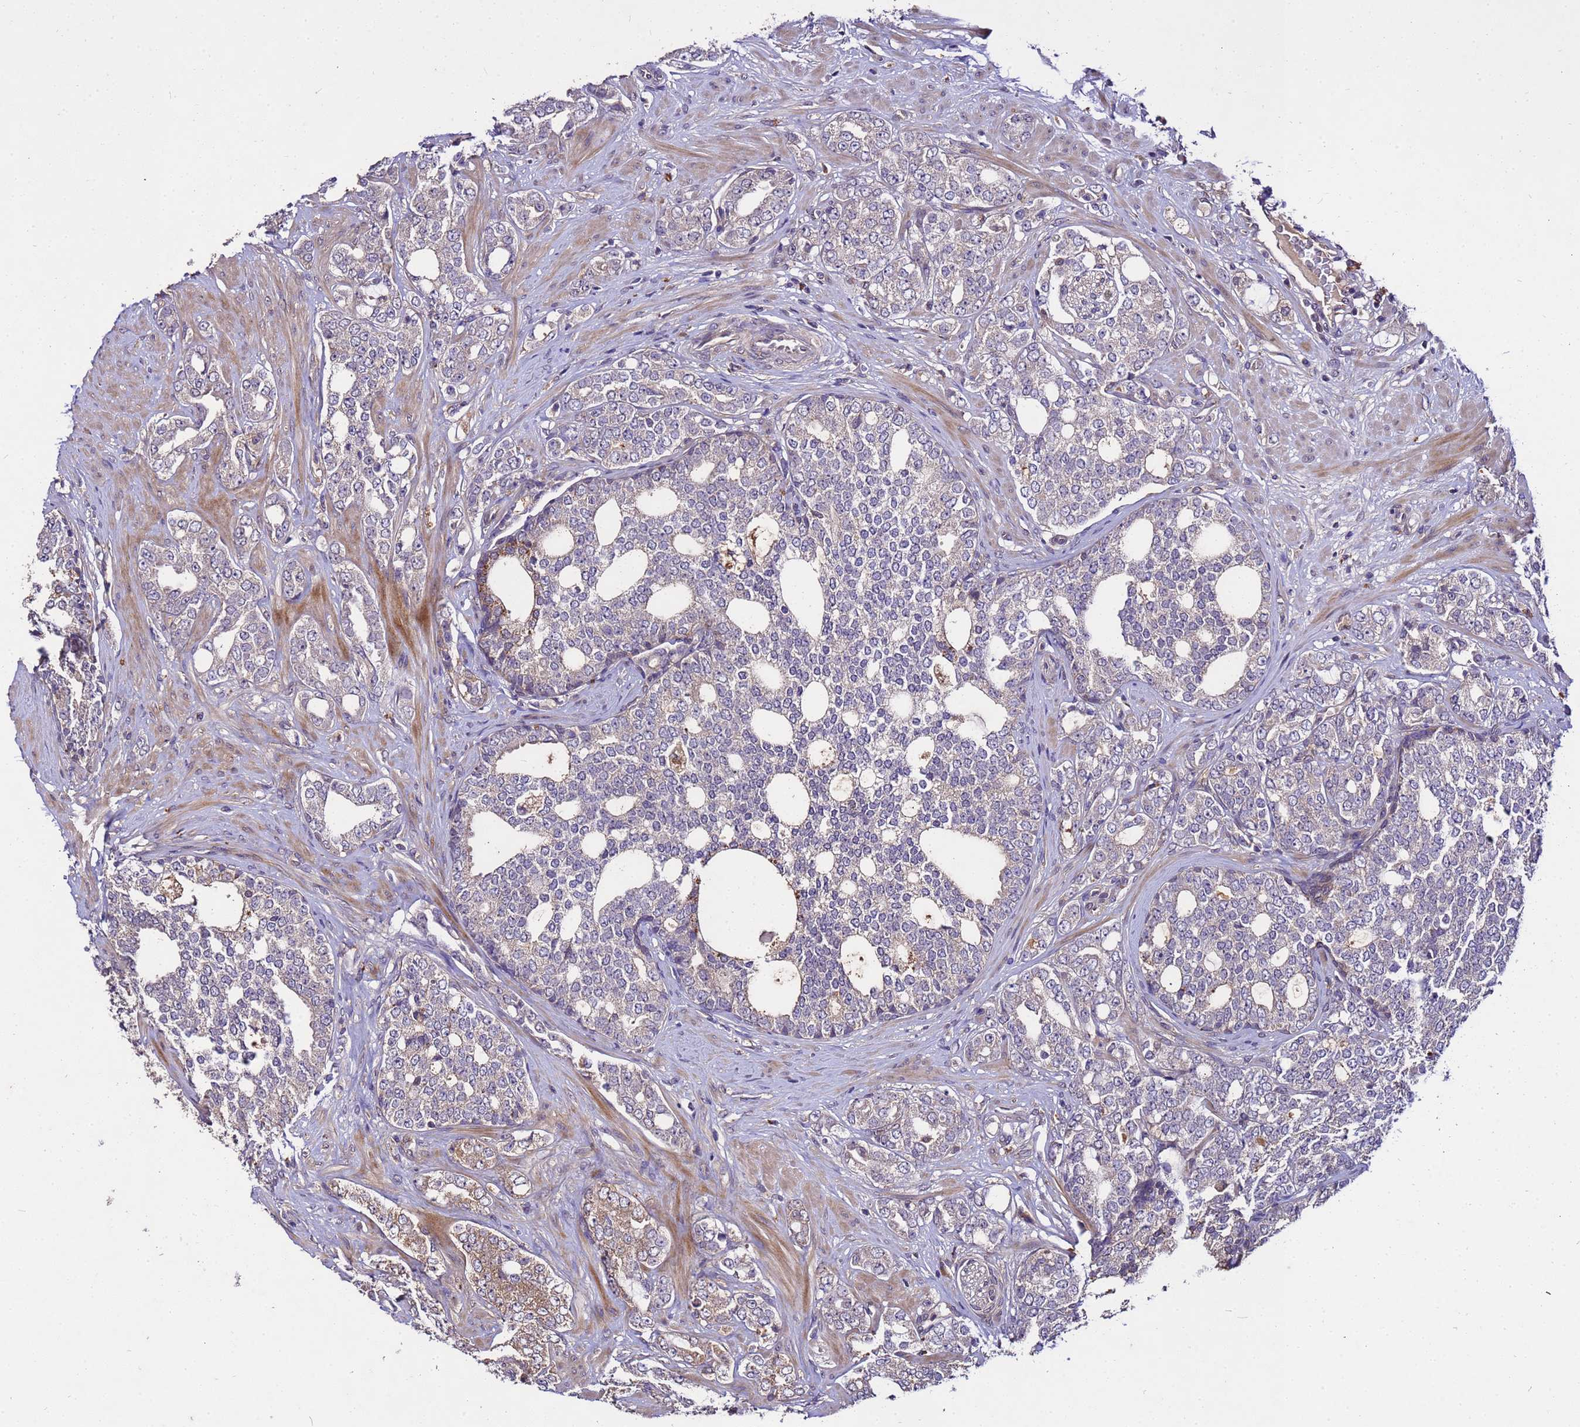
{"staining": {"intensity": "moderate", "quantity": "<25%", "location": "cytoplasmic/membranous"}, "tissue": "prostate cancer", "cell_type": "Tumor cells", "image_type": "cancer", "snomed": [{"axis": "morphology", "description": "Adenocarcinoma, High grade"}, {"axis": "topography", "description": "Prostate"}], "caption": "Moderate cytoplasmic/membranous expression is appreciated in about <25% of tumor cells in prostate cancer (adenocarcinoma (high-grade)).", "gene": "GSPT2", "patient": {"sex": "male", "age": 64}}